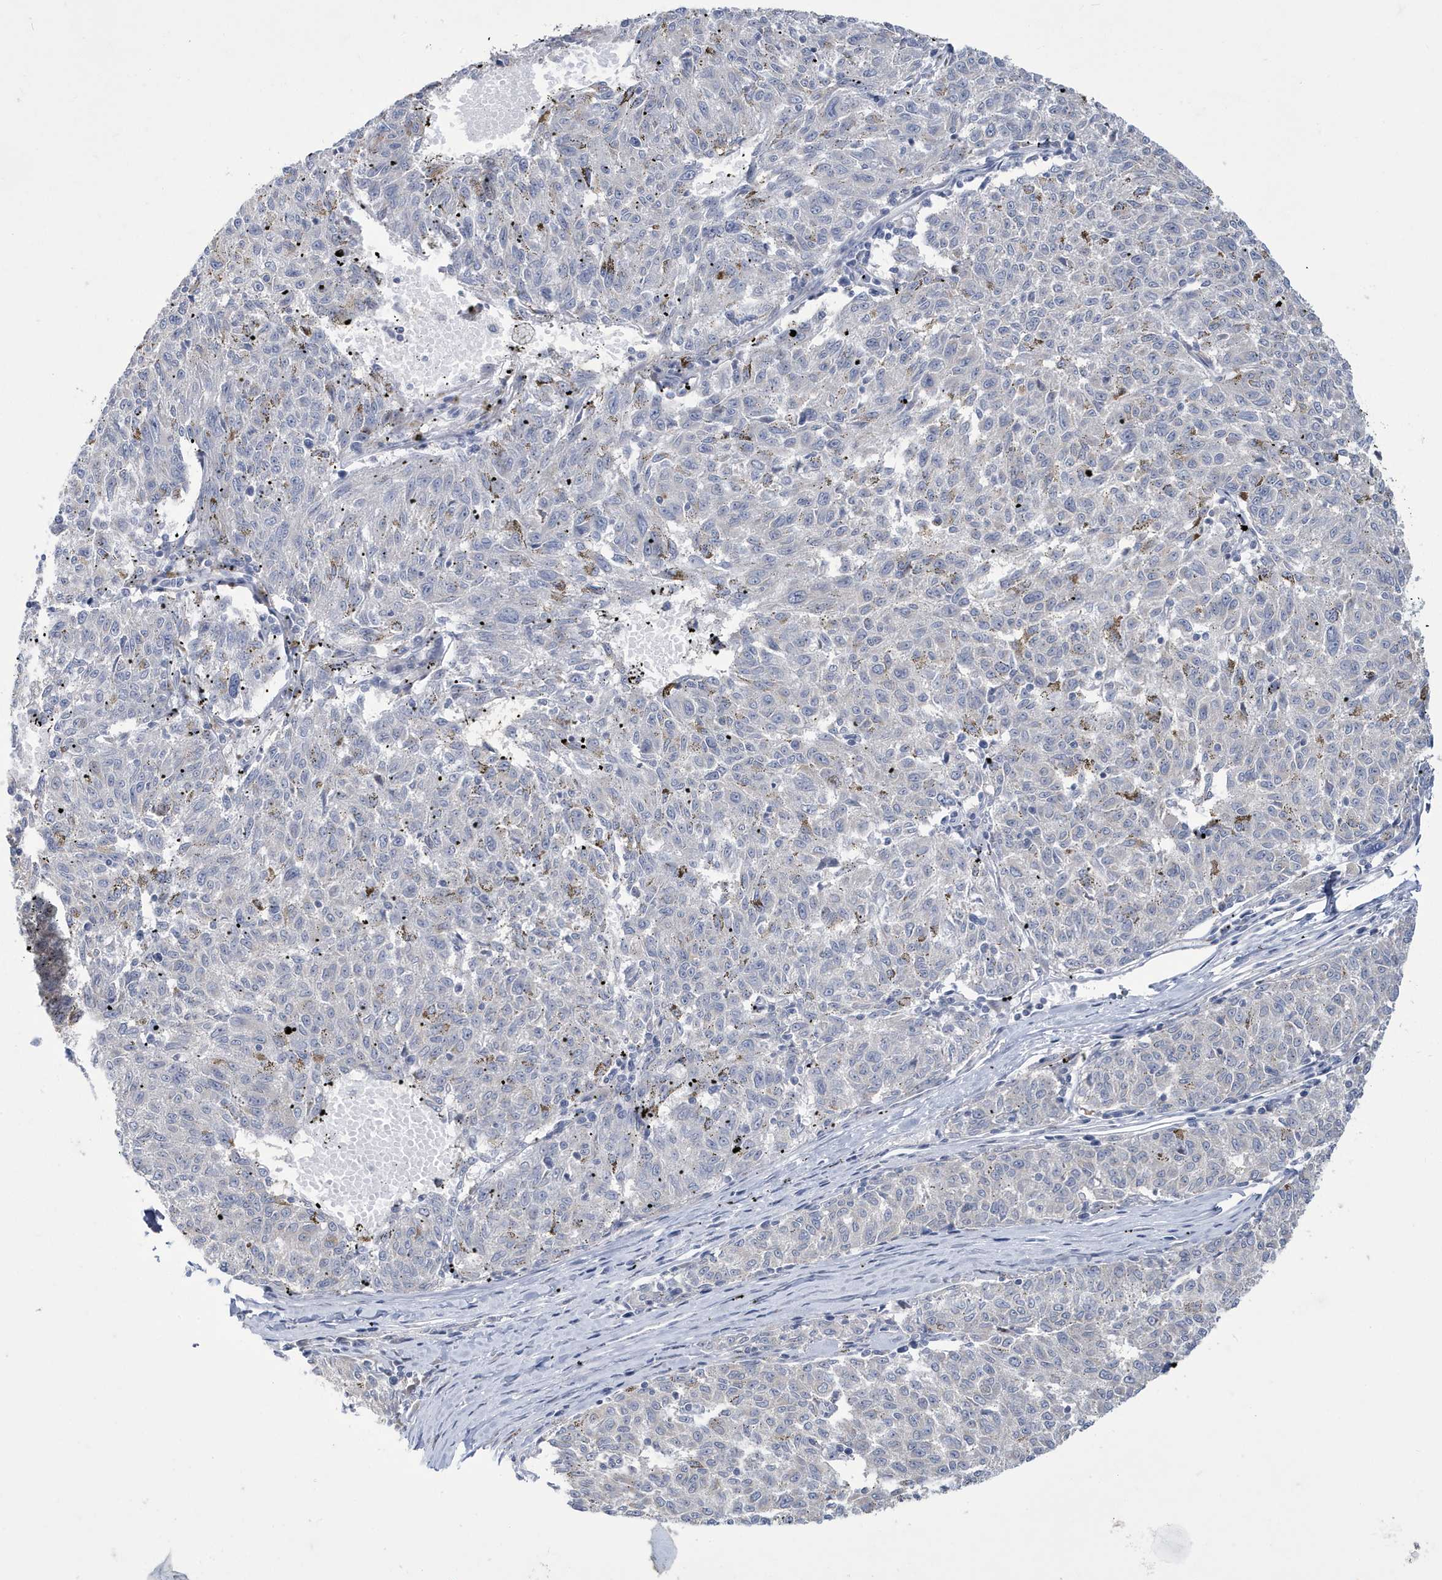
{"staining": {"intensity": "negative", "quantity": "none", "location": "none"}, "tissue": "melanoma", "cell_type": "Tumor cells", "image_type": "cancer", "snomed": [{"axis": "morphology", "description": "Malignant melanoma, NOS"}, {"axis": "topography", "description": "Skin"}], "caption": "Immunohistochemical staining of malignant melanoma exhibits no significant positivity in tumor cells.", "gene": "ZNF654", "patient": {"sex": "female", "age": 72}}